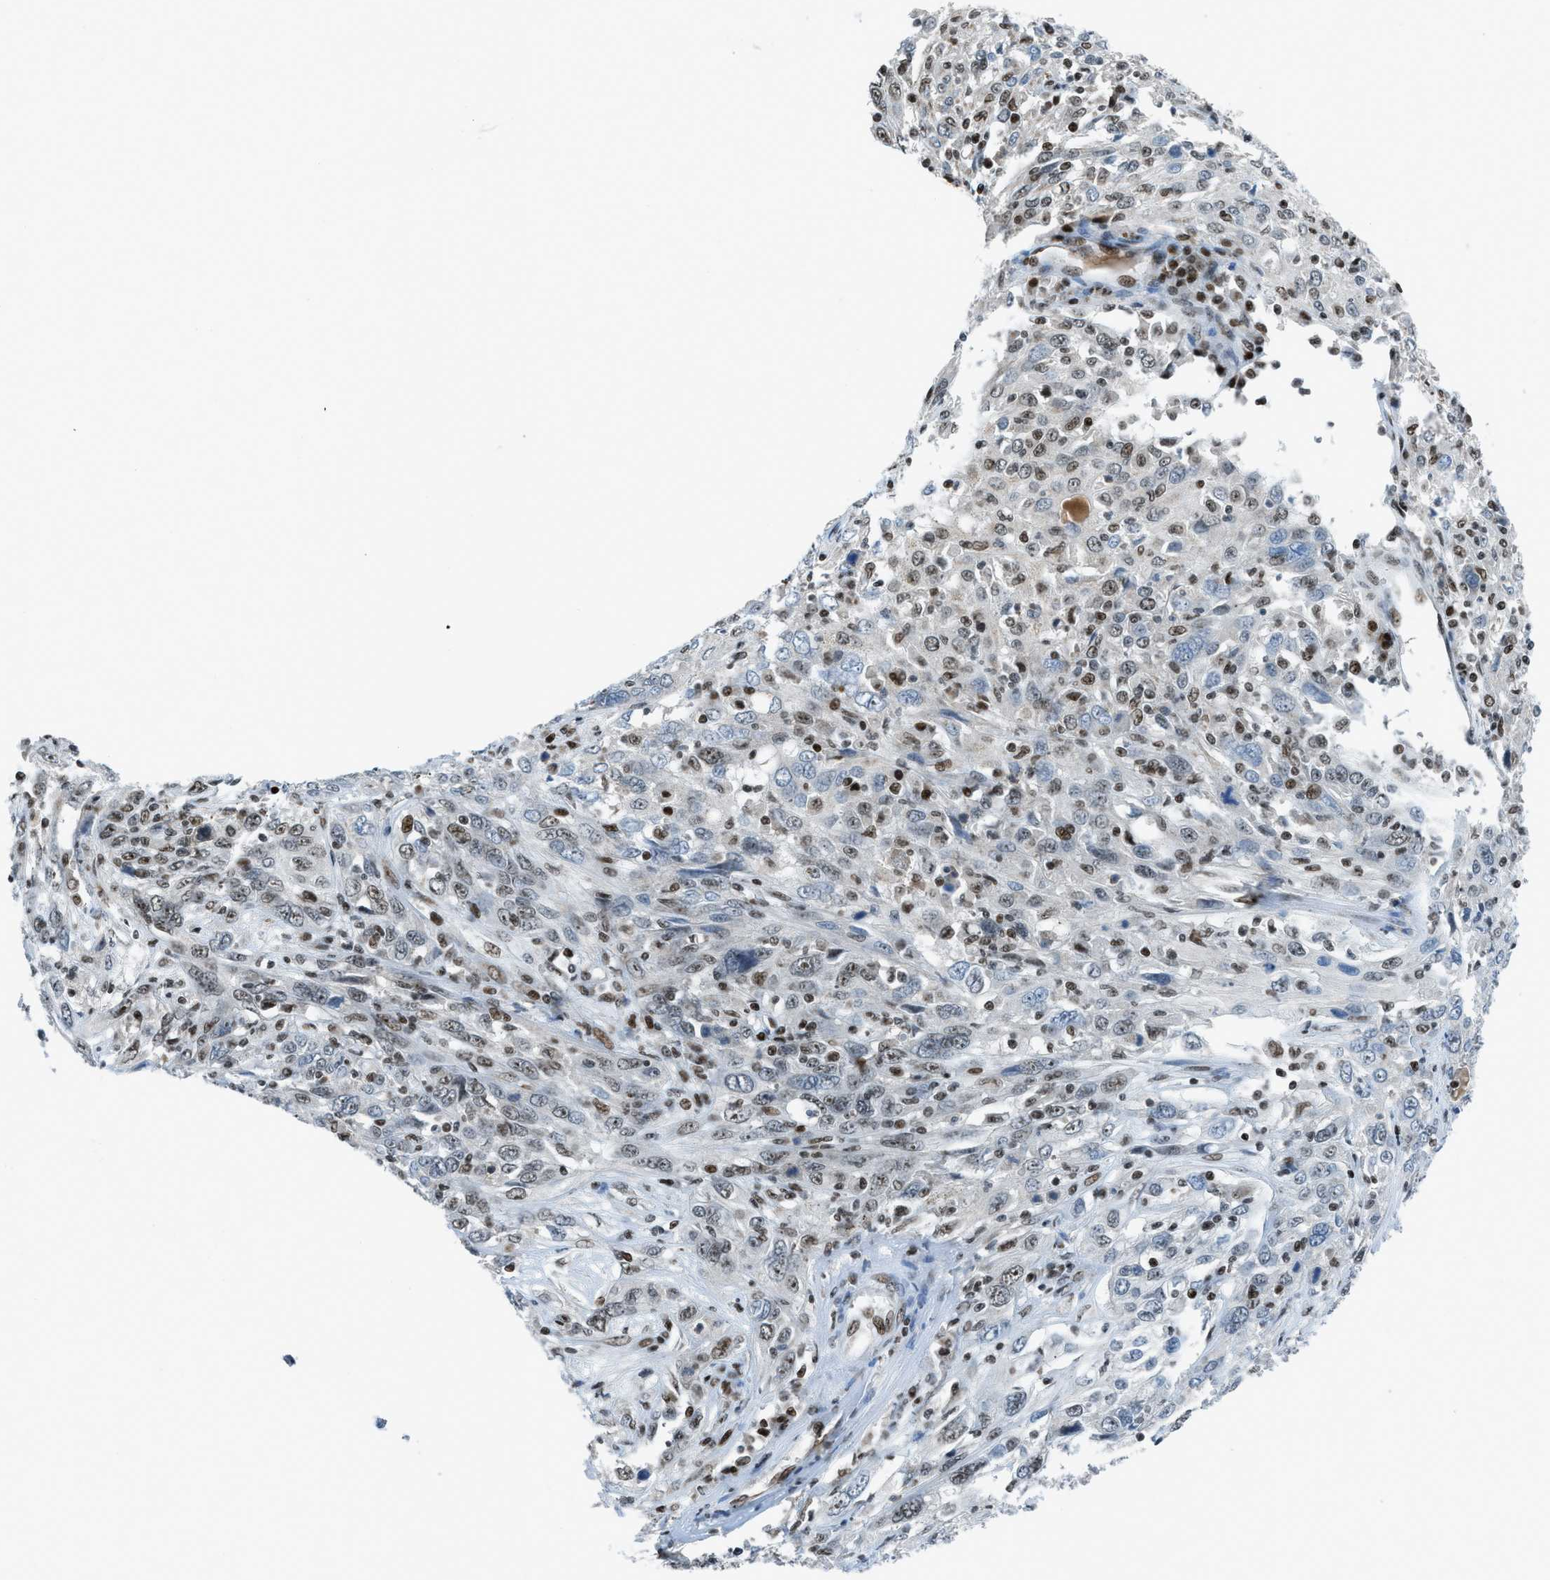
{"staining": {"intensity": "moderate", "quantity": "<25%", "location": "nuclear"}, "tissue": "cervical cancer", "cell_type": "Tumor cells", "image_type": "cancer", "snomed": [{"axis": "morphology", "description": "Squamous cell carcinoma, NOS"}, {"axis": "topography", "description": "Cervix"}], "caption": "Immunohistochemical staining of cervical squamous cell carcinoma demonstrates low levels of moderate nuclear protein staining in about <25% of tumor cells.", "gene": "RAD51B", "patient": {"sex": "female", "age": 46}}